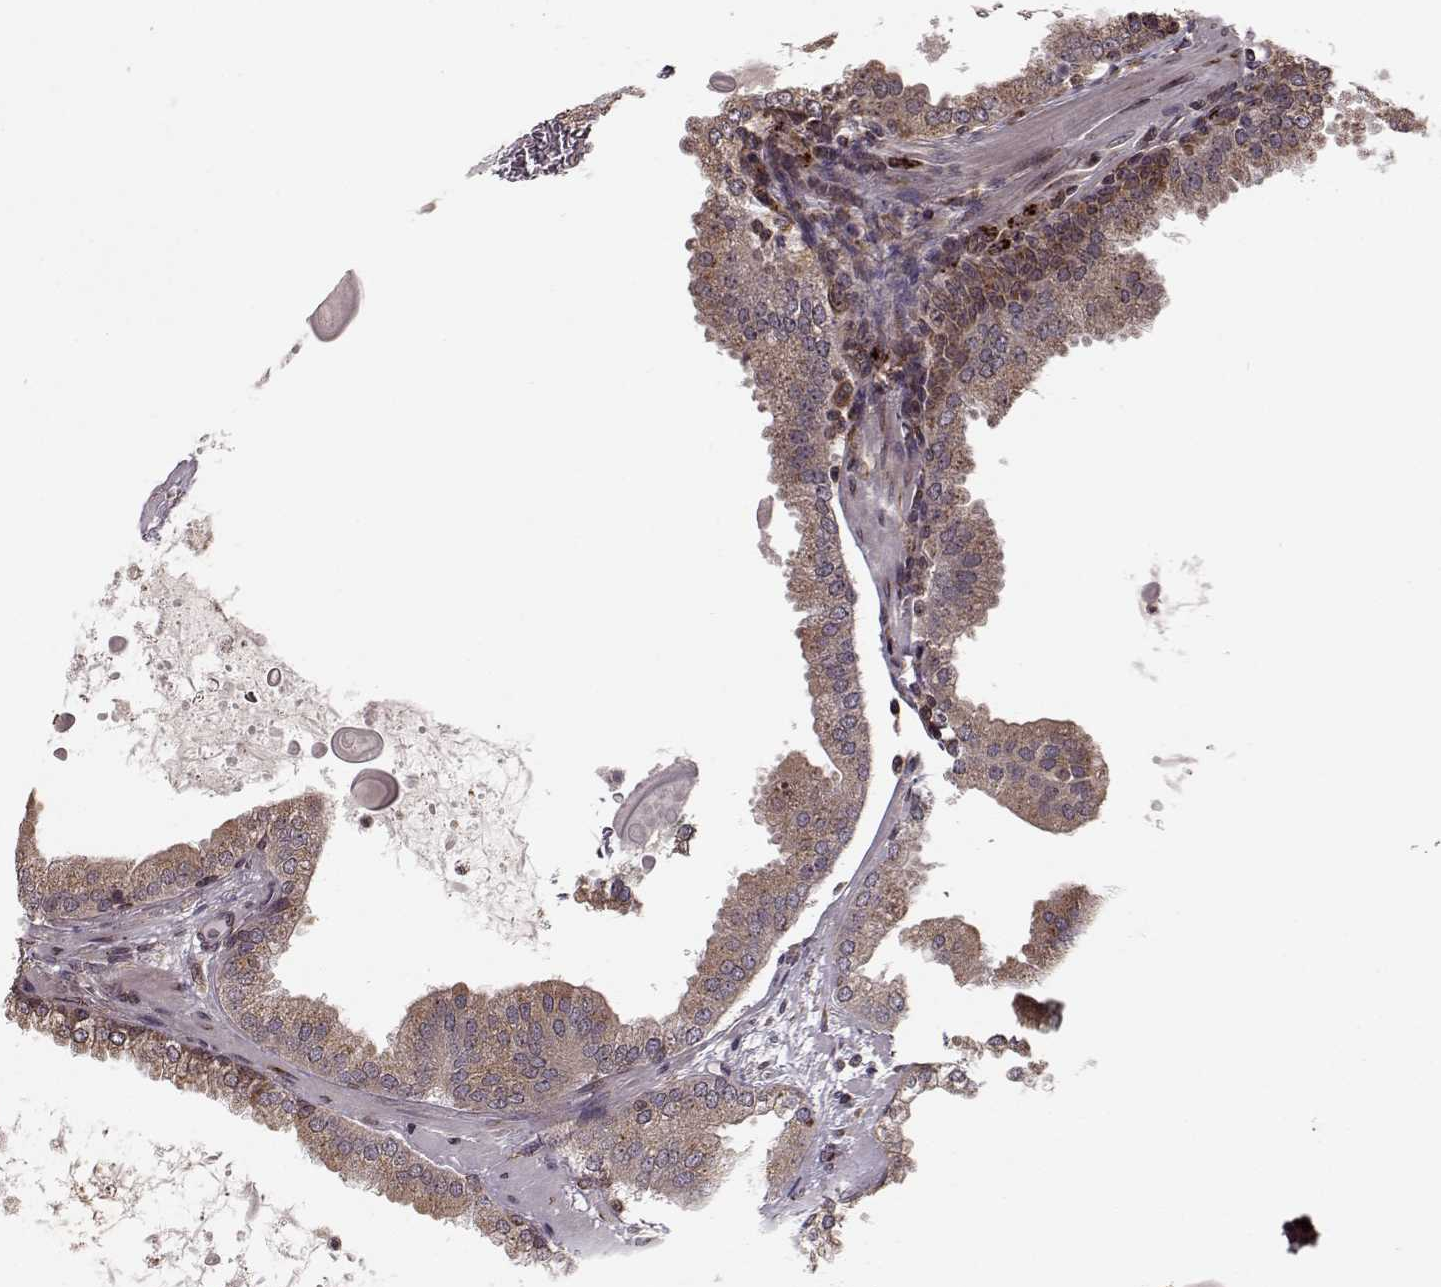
{"staining": {"intensity": "moderate", "quantity": ">75%", "location": "cytoplasmic/membranous"}, "tissue": "prostate cancer", "cell_type": "Tumor cells", "image_type": "cancer", "snomed": [{"axis": "morphology", "description": "Normal tissue, NOS"}, {"axis": "morphology", "description": "Adenocarcinoma, High grade"}, {"axis": "topography", "description": "Prostate"}], "caption": "Protein positivity by immunohistochemistry displays moderate cytoplasmic/membranous expression in about >75% of tumor cells in prostate cancer.", "gene": "YIPF5", "patient": {"sex": "male", "age": 83}}